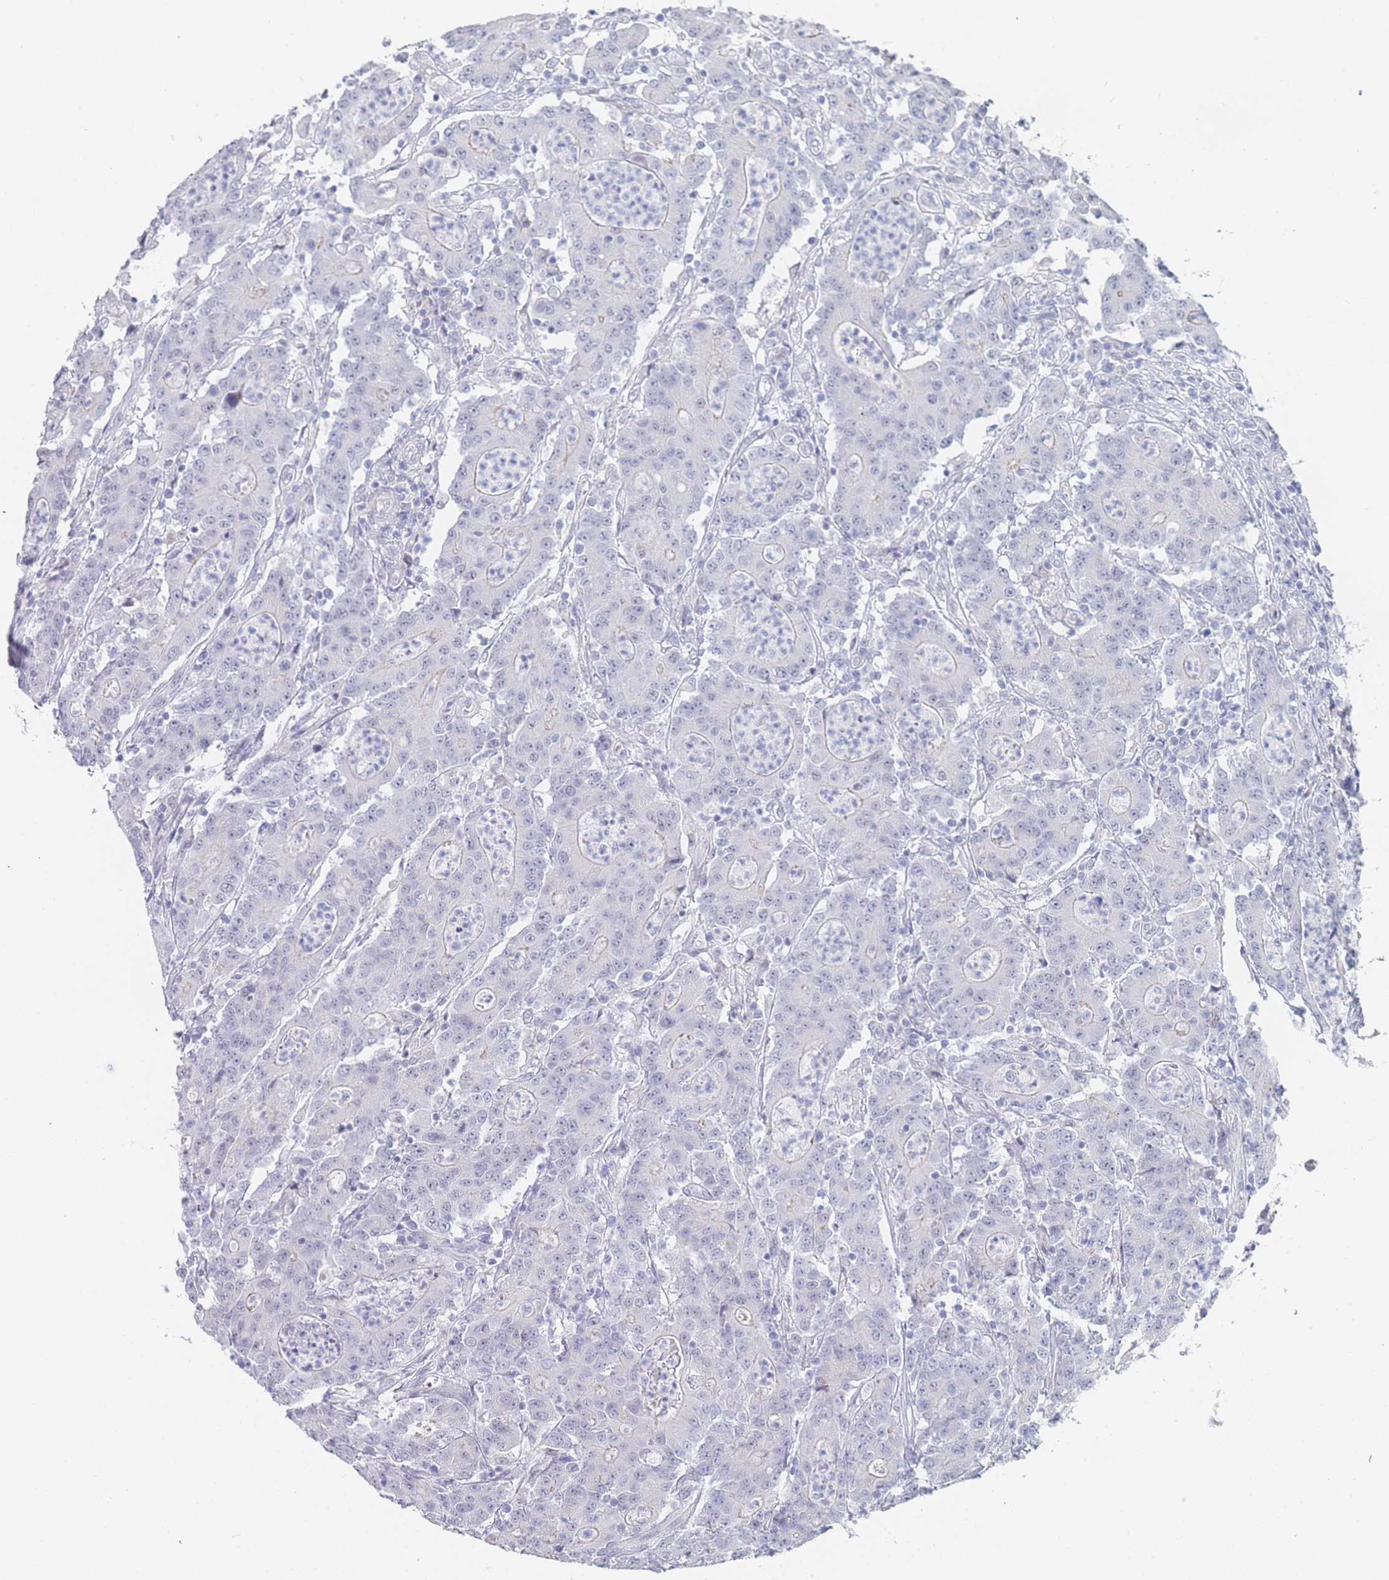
{"staining": {"intensity": "negative", "quantity": "none", "location": "none"}, "tissue": "colorectal cancer", "cell_type": "Tumor cells", "image_type": "cancer", "snomed": [{"axis": "morphology", "description": "Adenocarcinoma, NOS"}, {"axis": "topography", "description": "Colon"}], "caption": "Immunohistochemistry image of neoplastic tissue: colorectal adenocarcinoma stained with DAB (3,3'-diaminobenzidine) demonstrates no significant protein expression in tumor cells.", "gene": "IMPG1", "patient": {"sex": "male", "age": 83}}